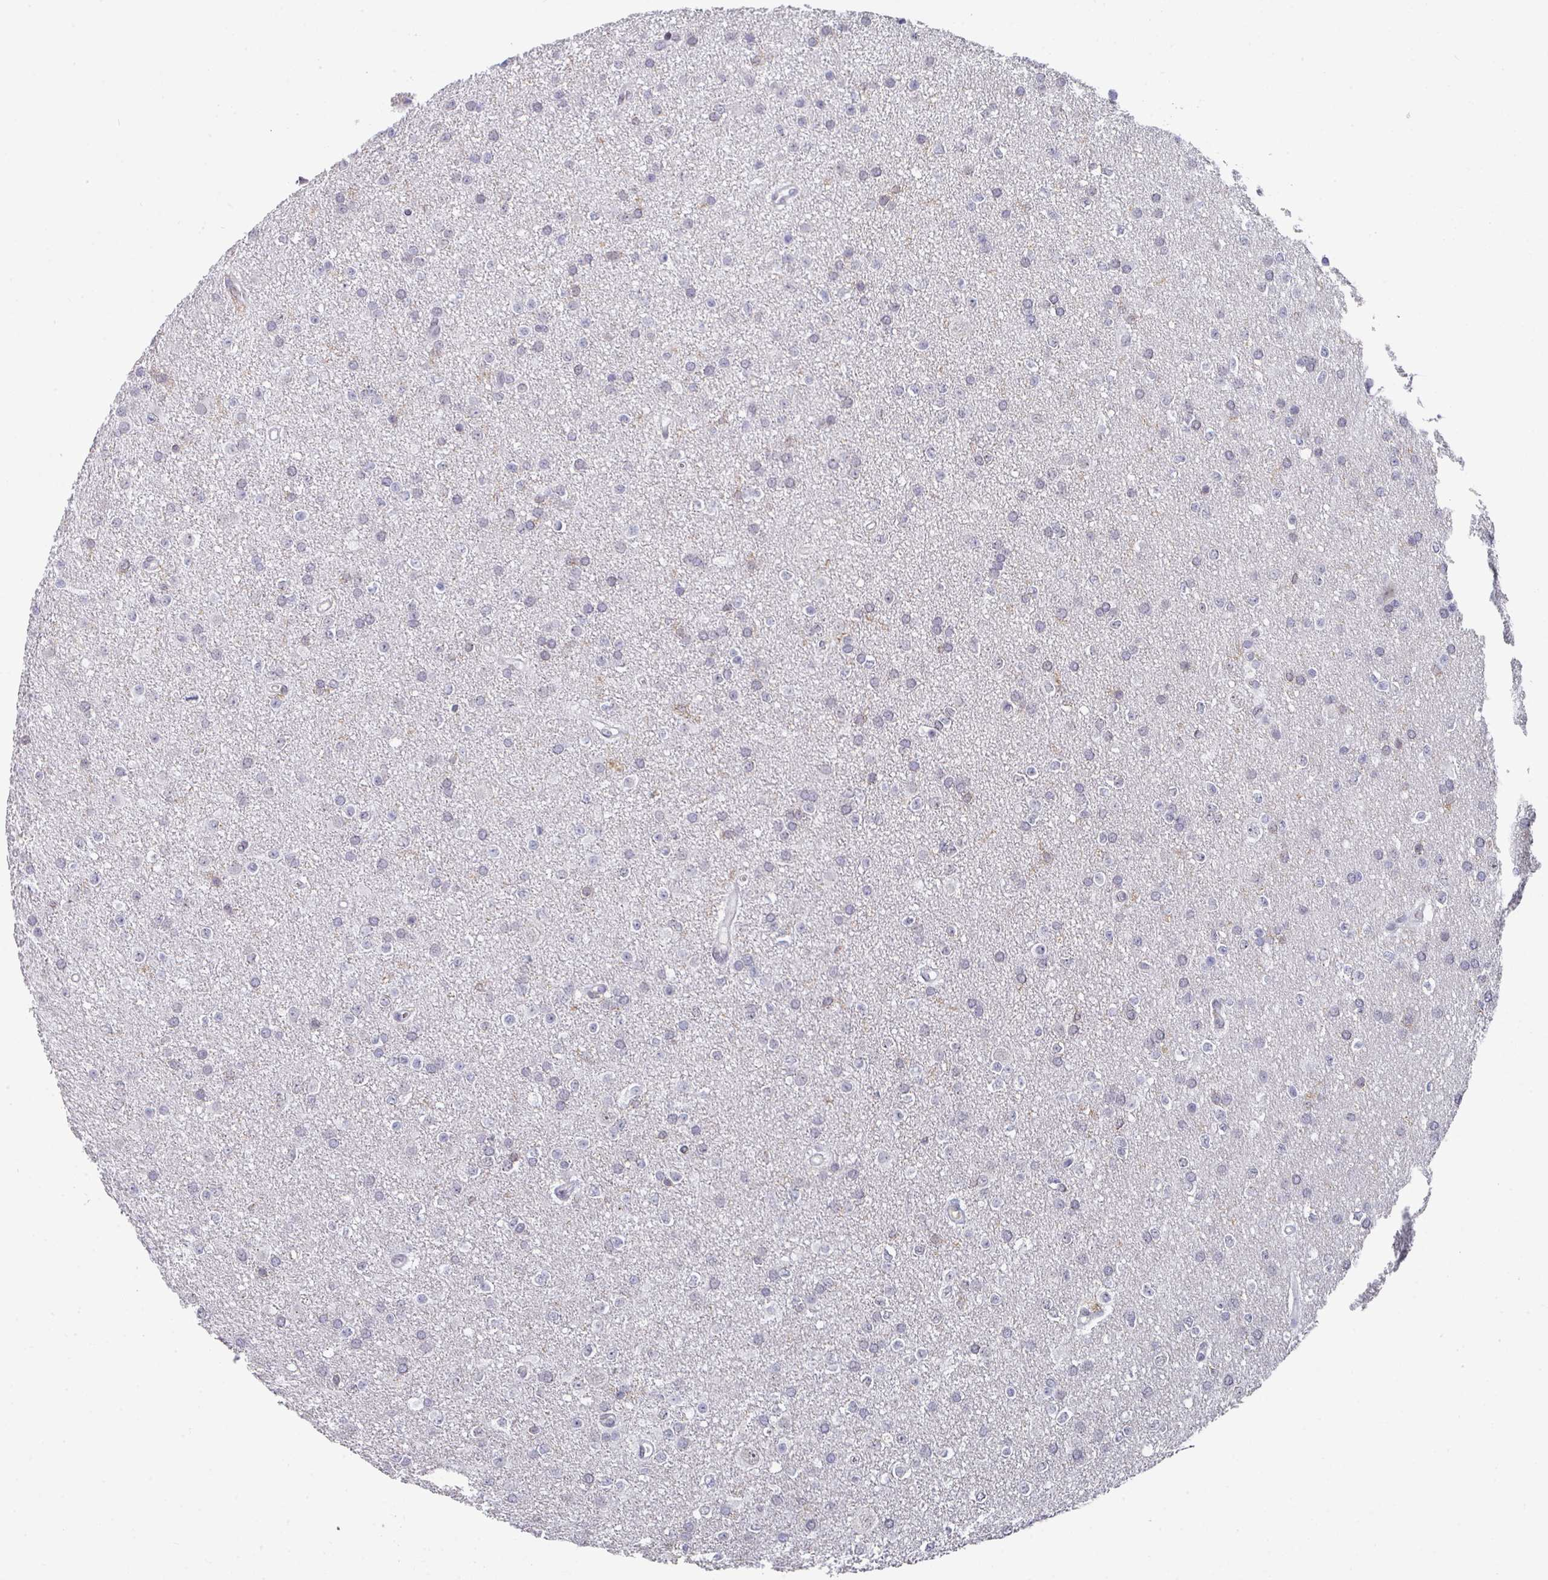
{"staining": {"intensity": "negative", "quantity": "none", "location": "none"}, "tissue": "glioma", "cell_type": "Tumor cells", "image_type": "cancer", "snomed": [{"axis": "morphology", "description": "Glioma, malignant, Low grade"}, {"axis": "topography", "description": "Brain"}], "caption": "High magnification brightfield microscopy of malignant glioma (low-grade) stained with DAB (brown) and counterstained with hematoxylin (blue): tumor cells show no significant expression.", "gene": "RASAL3", "patient": {"sex": "female", "age": 34}}